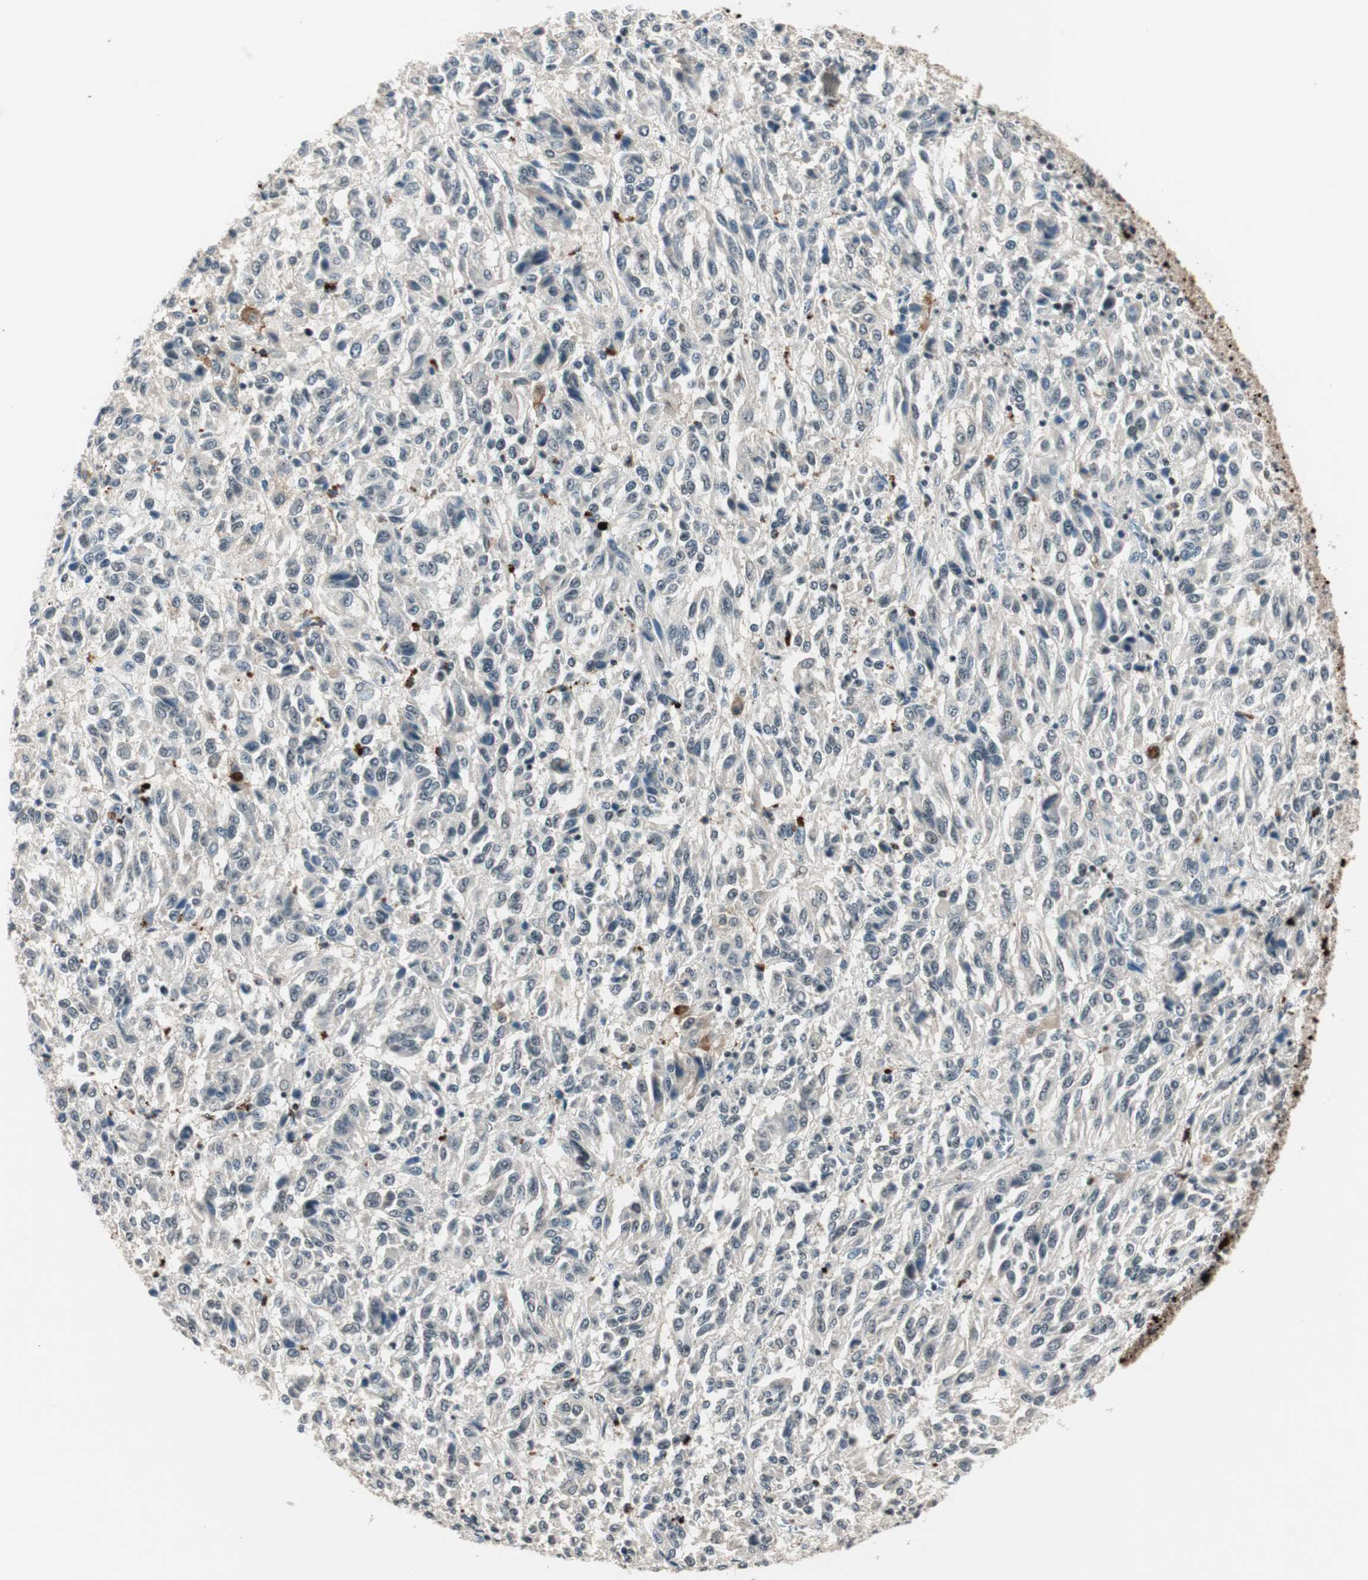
{"staining": {"intensity": "negative", "quantity": "none", "location": "none"}, "tissue": "melanoma", "cell_type": "Tumor cells", "image_type": "cancer", "snomed": [{"axis": "morphology", "description": "Malignant melanoma, Metastatic site"}, {"axis": "topography", "description": "Lung"}], "caption": "A histopathology image of human melanoma is negative for staining in tumor cells.", "gene": "NFRKB", "patient": {"sex": "male", "age": 64}}